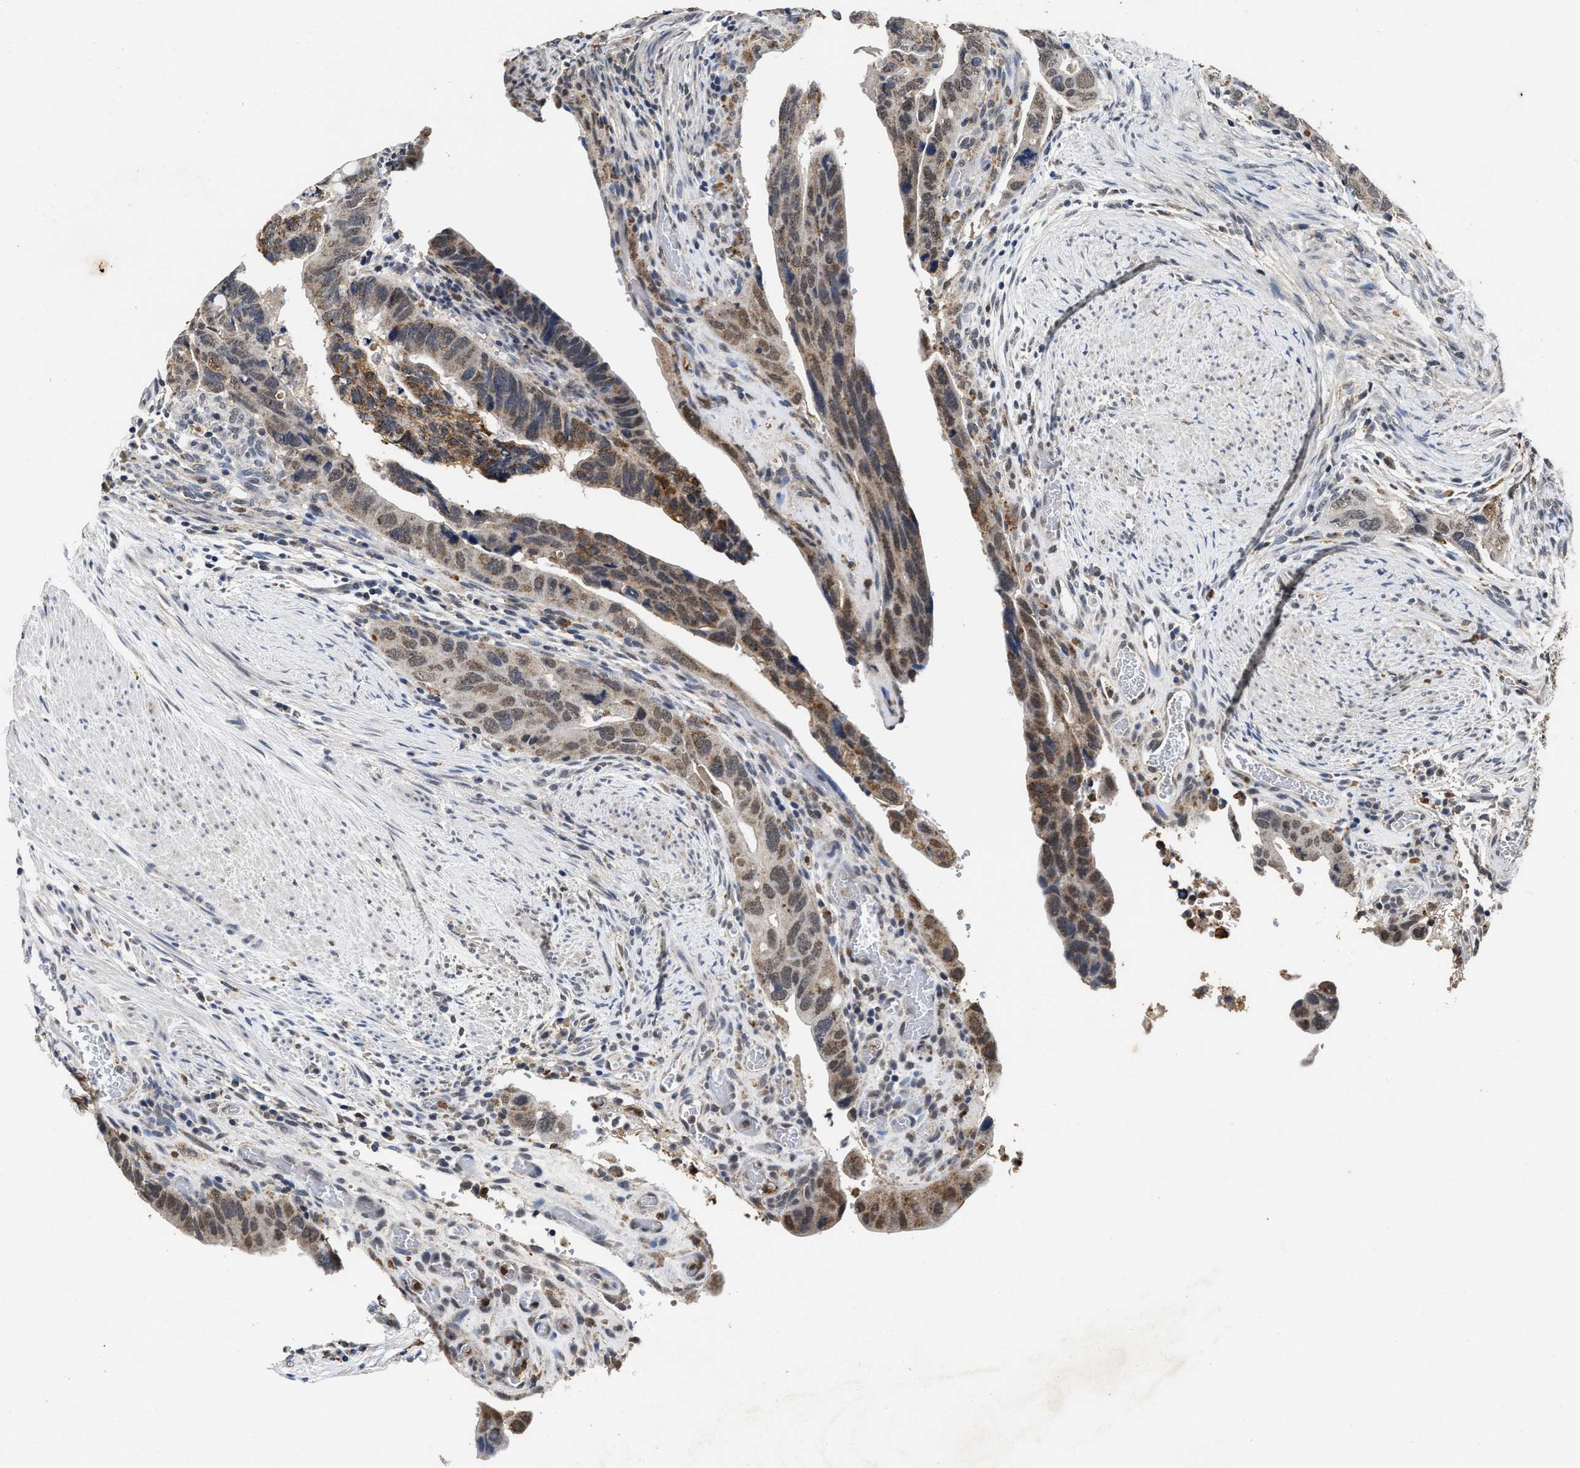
{"staining": {"intensity": "moderate", "quantity": "25%-75%", "location": "cytoplasmic/membranous,nuclear"}, "tissue": "colorectal cancer", "cell_type": "Tumor cells", "image_type": "cancer", "snomed": [{"axis": "morphology", "description": "Adenocarcinoma, NOS"}, {"axis": "topography", "description": "Rectum"}], "caption": "An immunohistochemistry (IHC) micrograph of tumor tissue is shown. Protein staining in brown labels moderate cytoplasmic/membranous and nuclear positivity in colorectal cancer (adenocarcinoma) within tumor cells. Nuclei are stained in blue.", "gene": "ACOX1", "patient": {"sex": "male", "age": 53}}